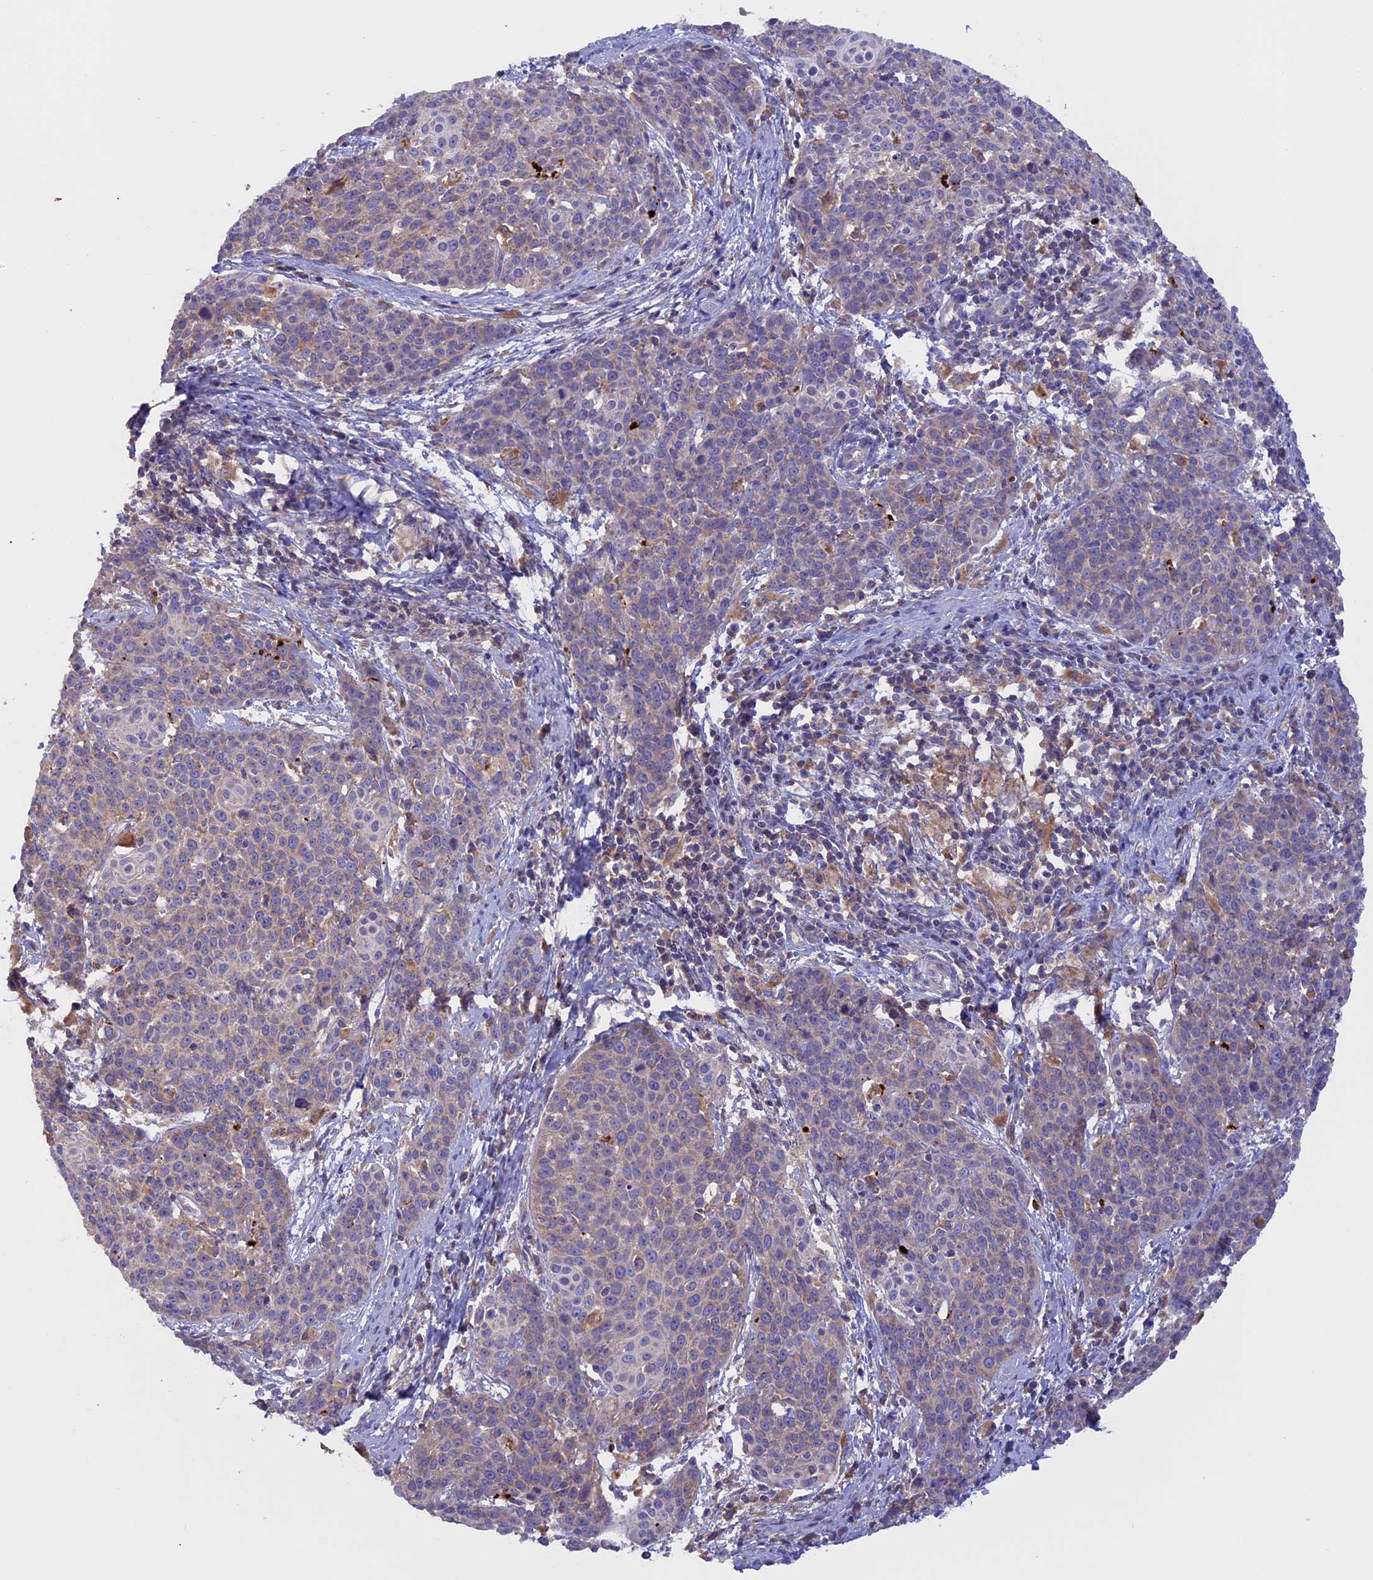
{"staining": {"intensity": "weak", "quantity": "<25%", "location": "cytoplasmic/membranous"}, "tissue": "cervical cancer", "cell_type": "Tumor cells", "image_type": "cancer", "snomed": [{"axis": "morphology", "description": "Squamous cell carcinoma, NOS"}, {"axis": "topography", "description": "Cervix"}], "caption": "Tumor cells are negative for brown protein staining in cervical cancer (squamous cell carcinoma). (Stains: DAB immunohistochemistry with hematoxylin counter stain, Microscopy: brightfield microscopy at high magnification).", "gene": "PTPN9", "patient": {"sex": "female", "age": 38}}